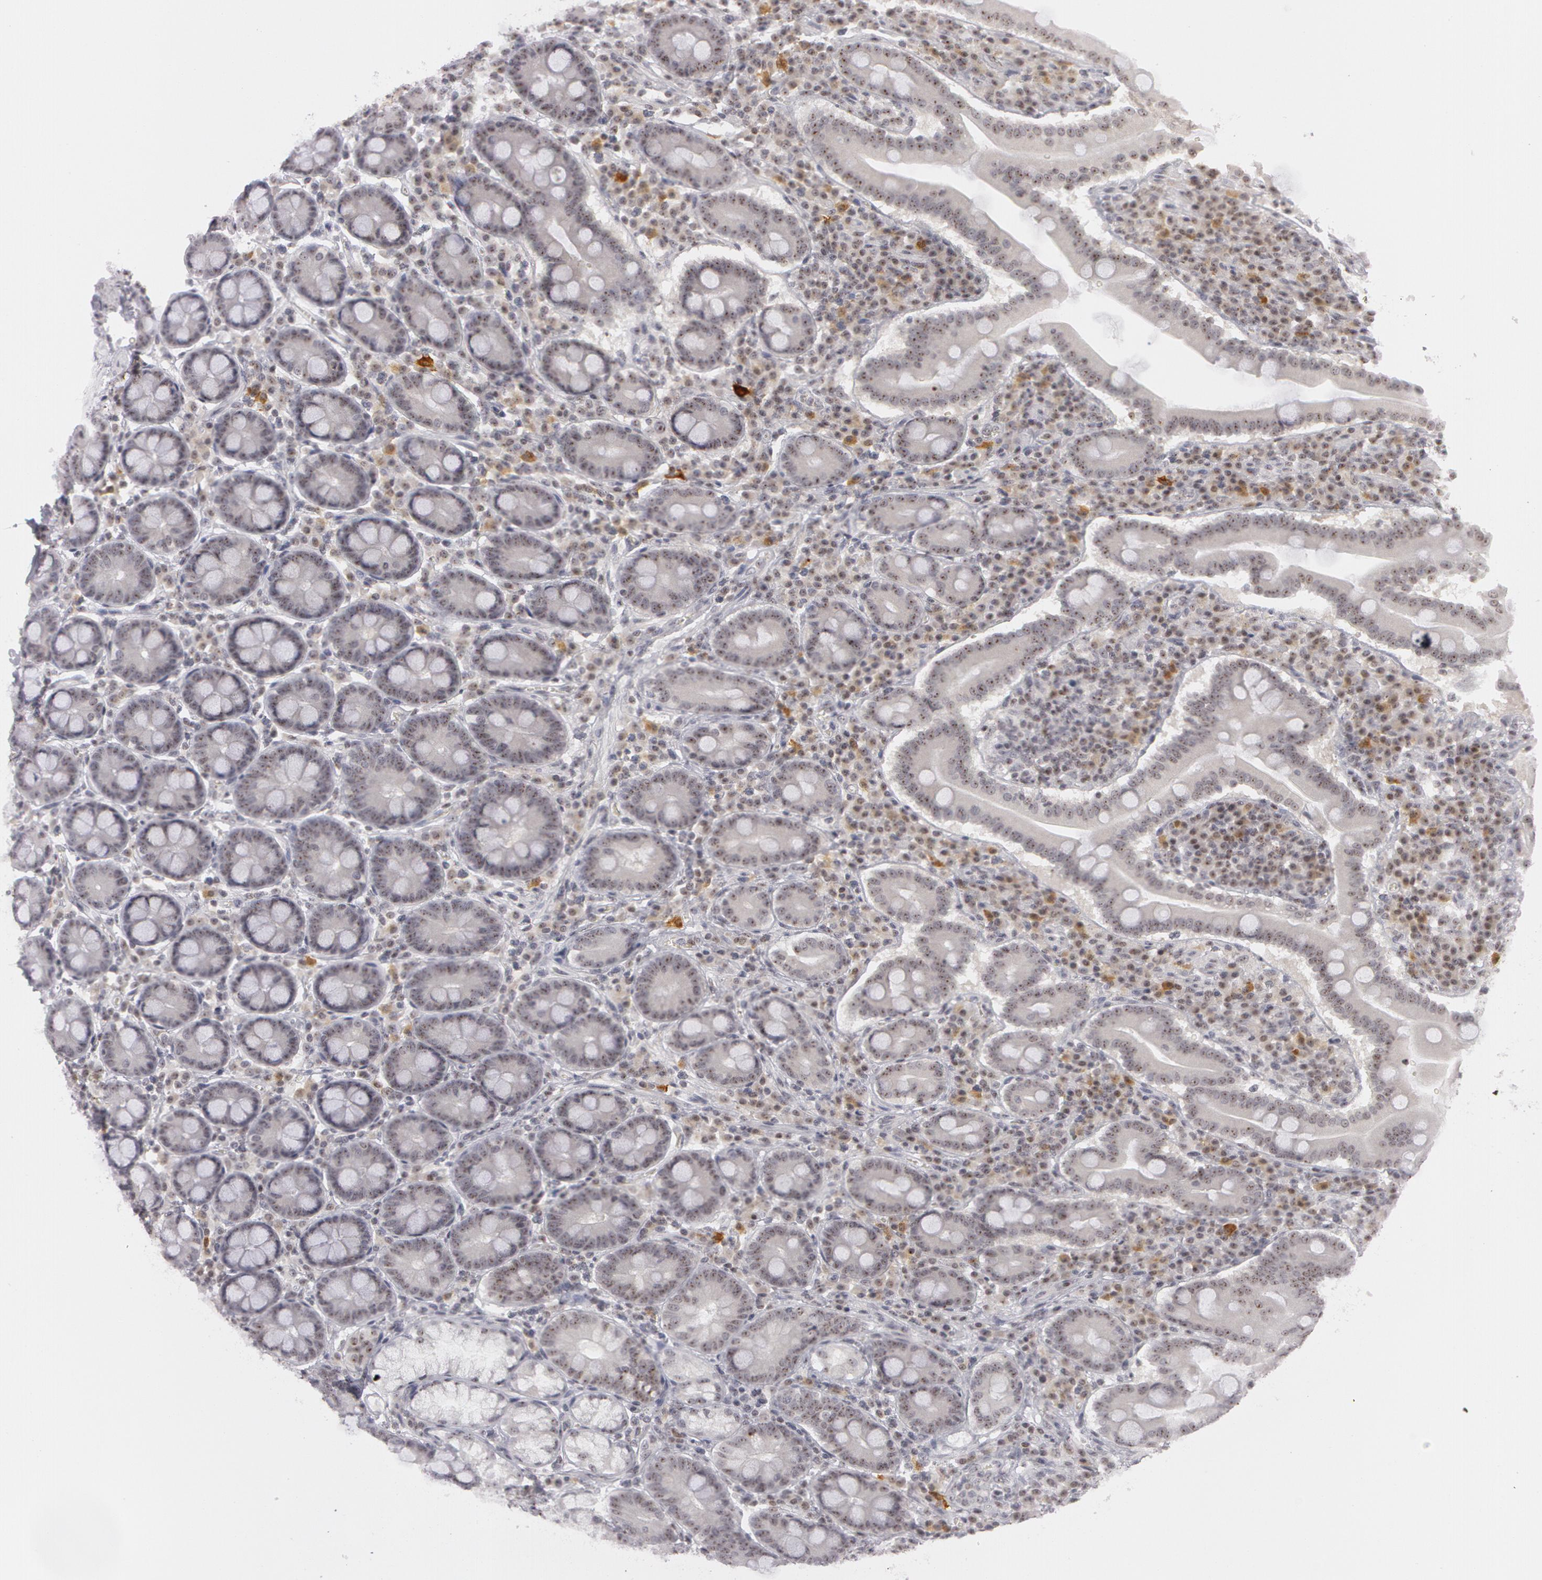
{"staining": {"intensity": "moderate", "quantity": ">75%", "location": "nuclear"}, "tissue": "duodenum", "cell_type": "Glandular cells", "image_type": "normal", "snomed": [{"axis": "morphology", "description": "Normal tissue, NOS"}, {"axis": "topography", "description": "Duodenum"}], "caption": "DAB immunohistochemical staining of normal duodenum reveals moderate nuclear protein expression in about >75% of glandular cells.", "gene": "FBL", "patient": {"sex": "male", "age": 50}}